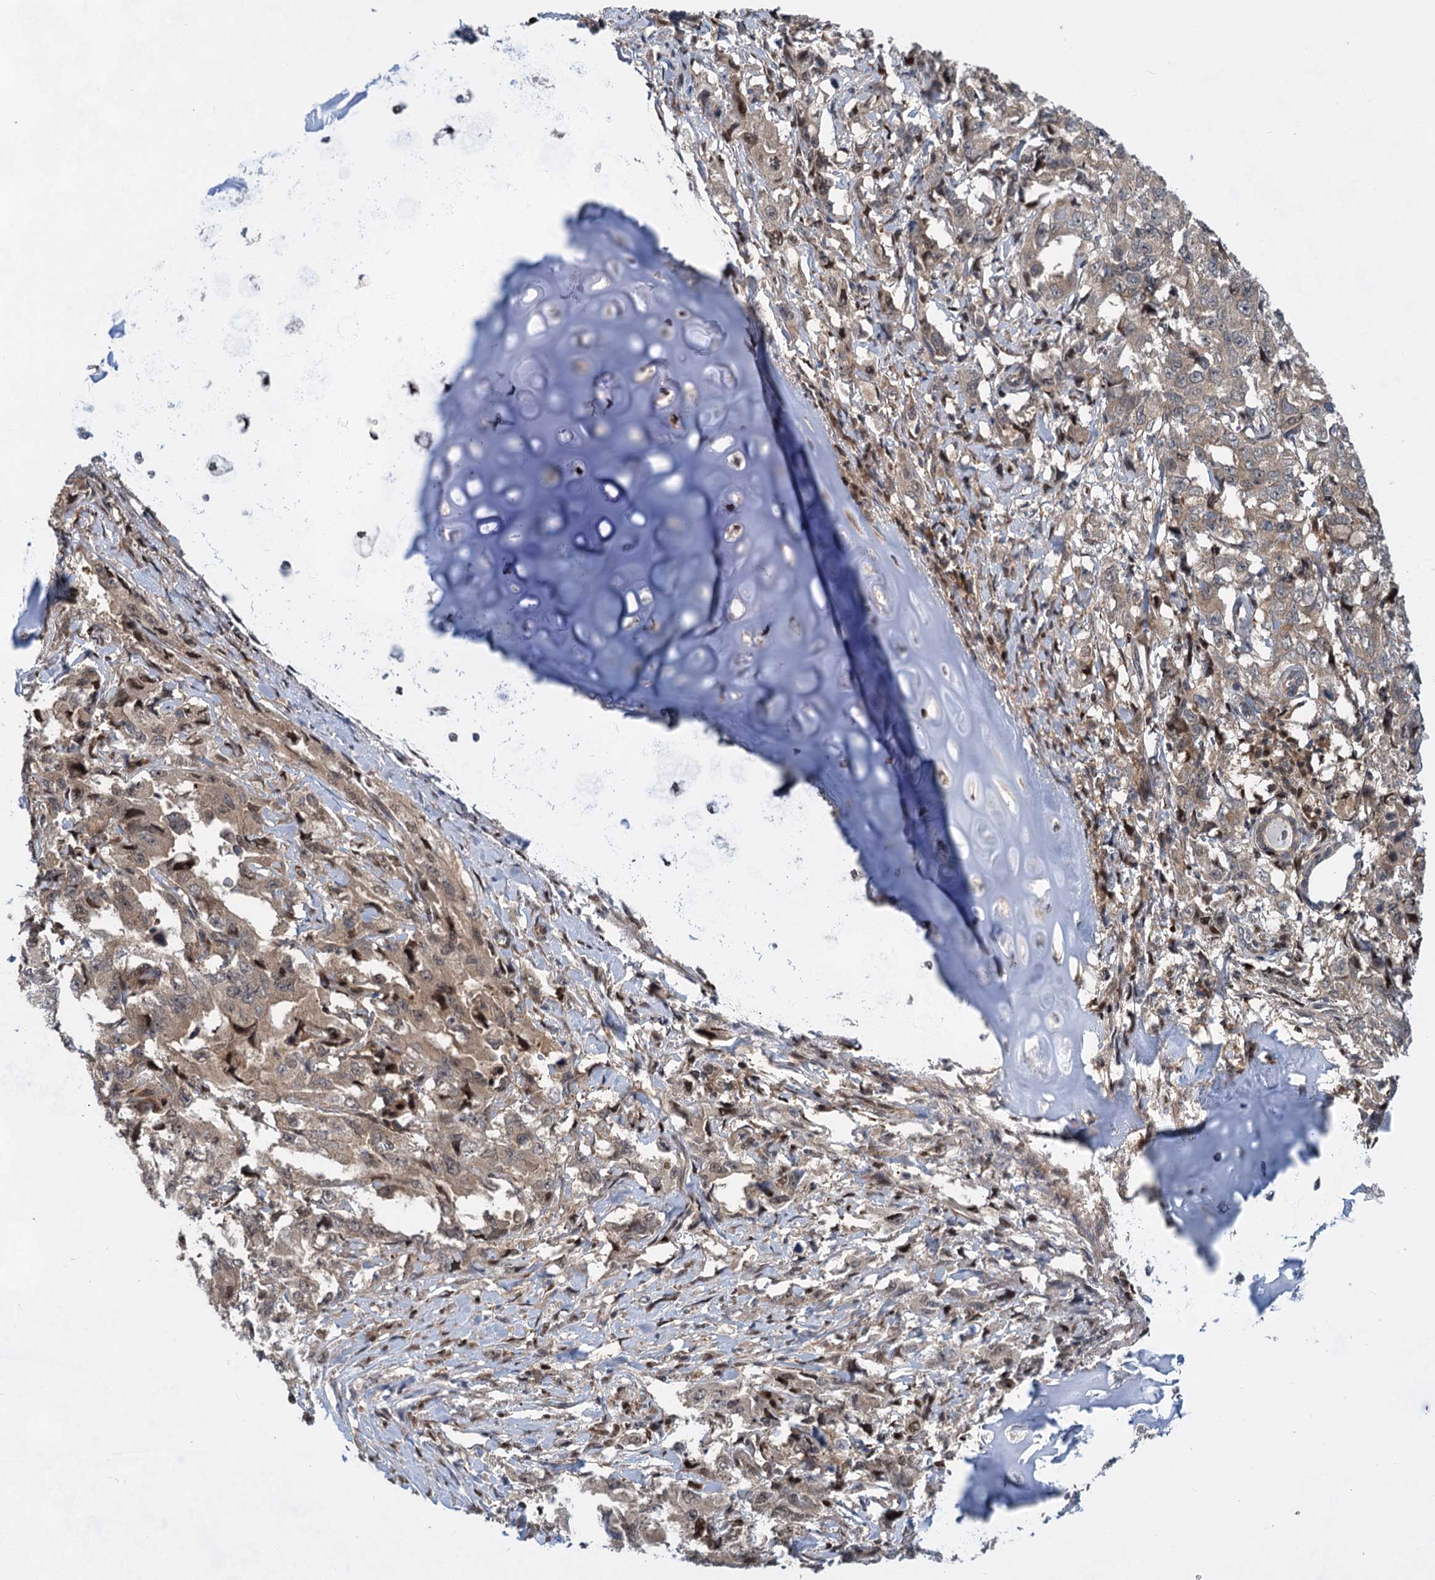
{"staining": {"intensity": "weak", "quantity": "25%-75%", "location": "cytoplasmic/membranous"}, "tissue": "lung cancer", "cell_type": "Tumor cells", "image_type": "cancer", "snomed": [{"axis": "morphology", "description": "Adenocarcinoma, NOS"}, {"axis": "topography", "description": "Lung"}], "caption": "Weak cytoplasmic/membranous protein staining is present in approximately 25%-75% of tumor cells in adenocarcinoma (lung). Immunohistochemistry (ihc) stains the protein of interest in brown and the nuclei are stained blue.", "gene": "GPBP1", "patient": {"sex": "female", "age": 51}}